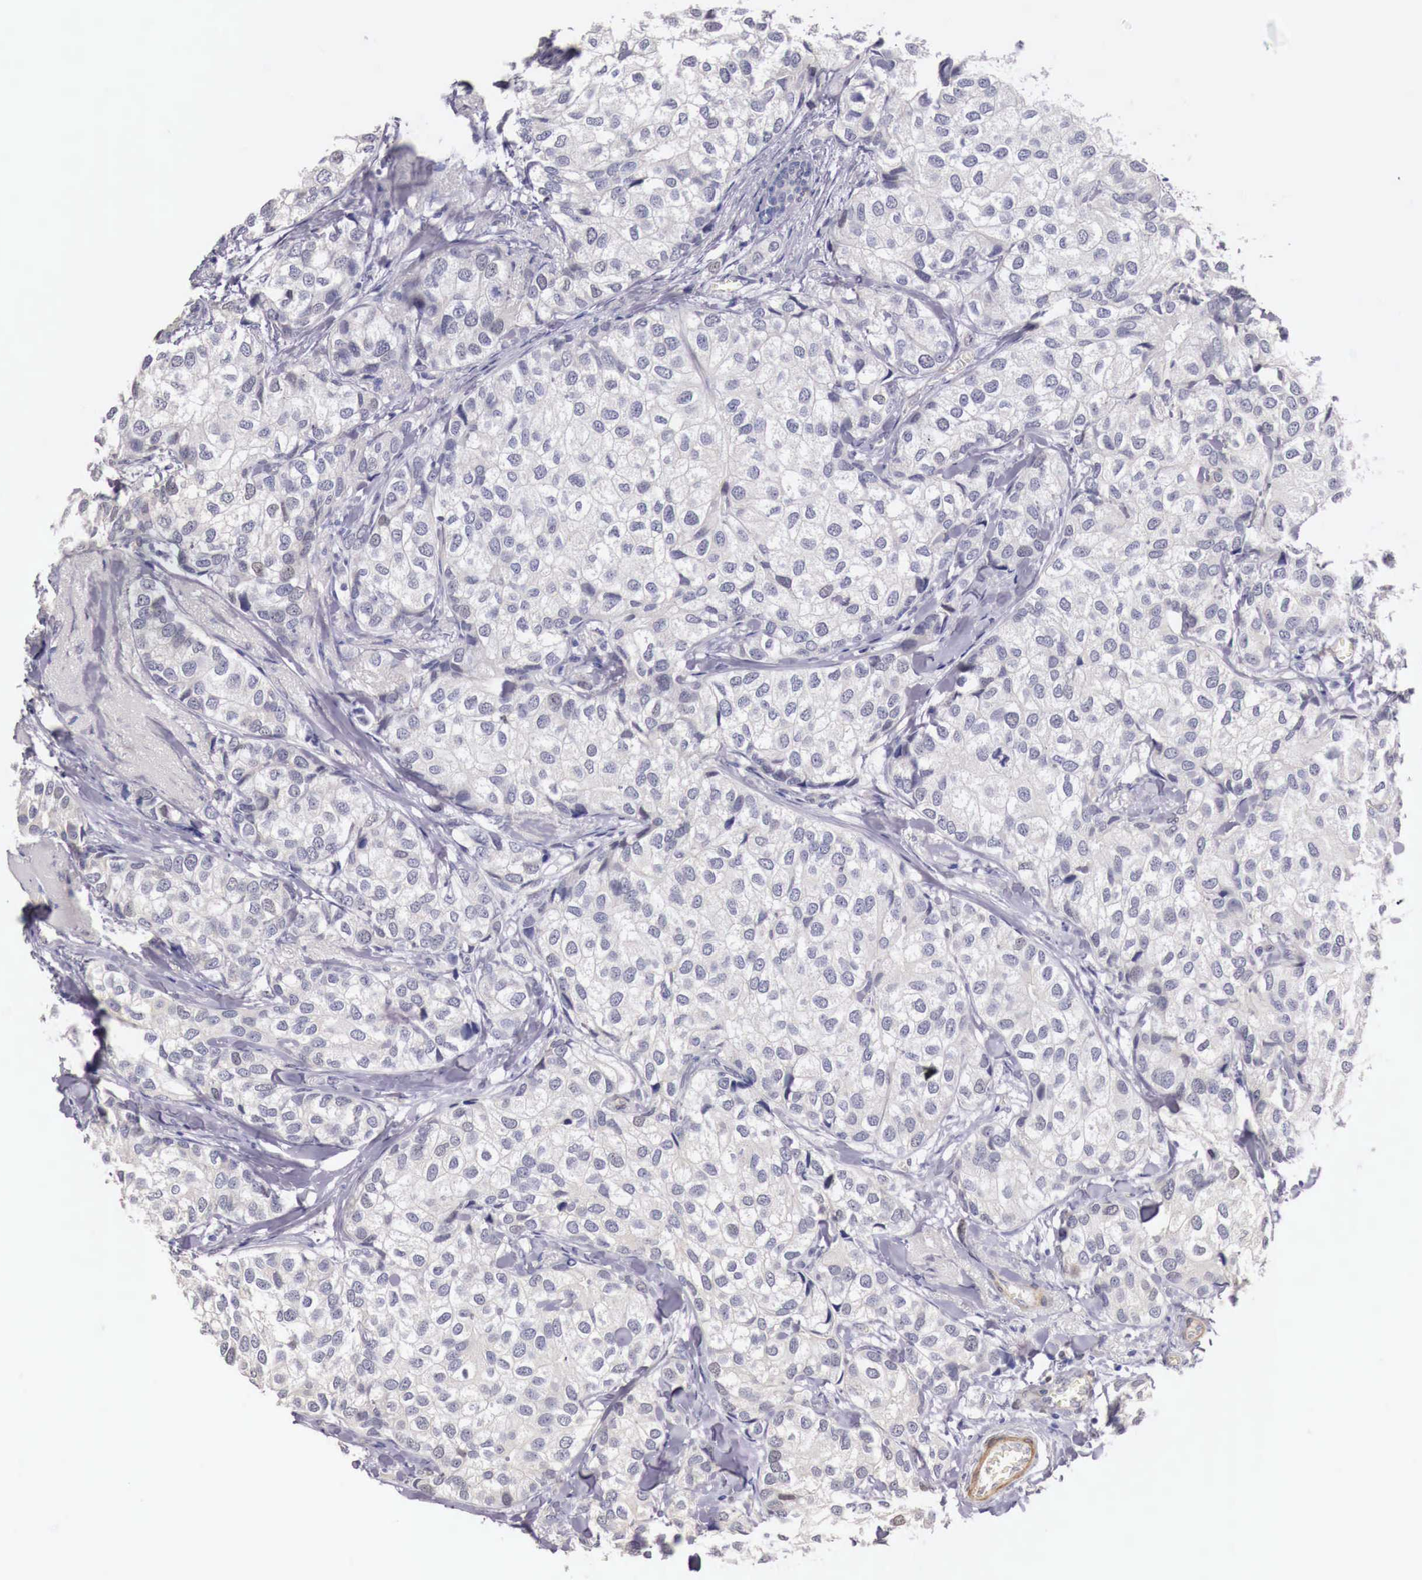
{"staining": {"intensity": "negative", "quantity": "none", "location": "none"}, "tissue": "breast cancer", "cell_type": "Tumor cells", "image_type": "cancer", "snomed": [{"axis": "morphology", "description": "Duct carcinoma"}, {"axis": "topography", "description": "Breast"}], "caption": "Invasive ductal carcinoma (breast) was stained to show a protein in brown. There is no significant expression in tumor cells.", "gene": "ENOX2", "patient": {"sex": "female", "age": 68}}